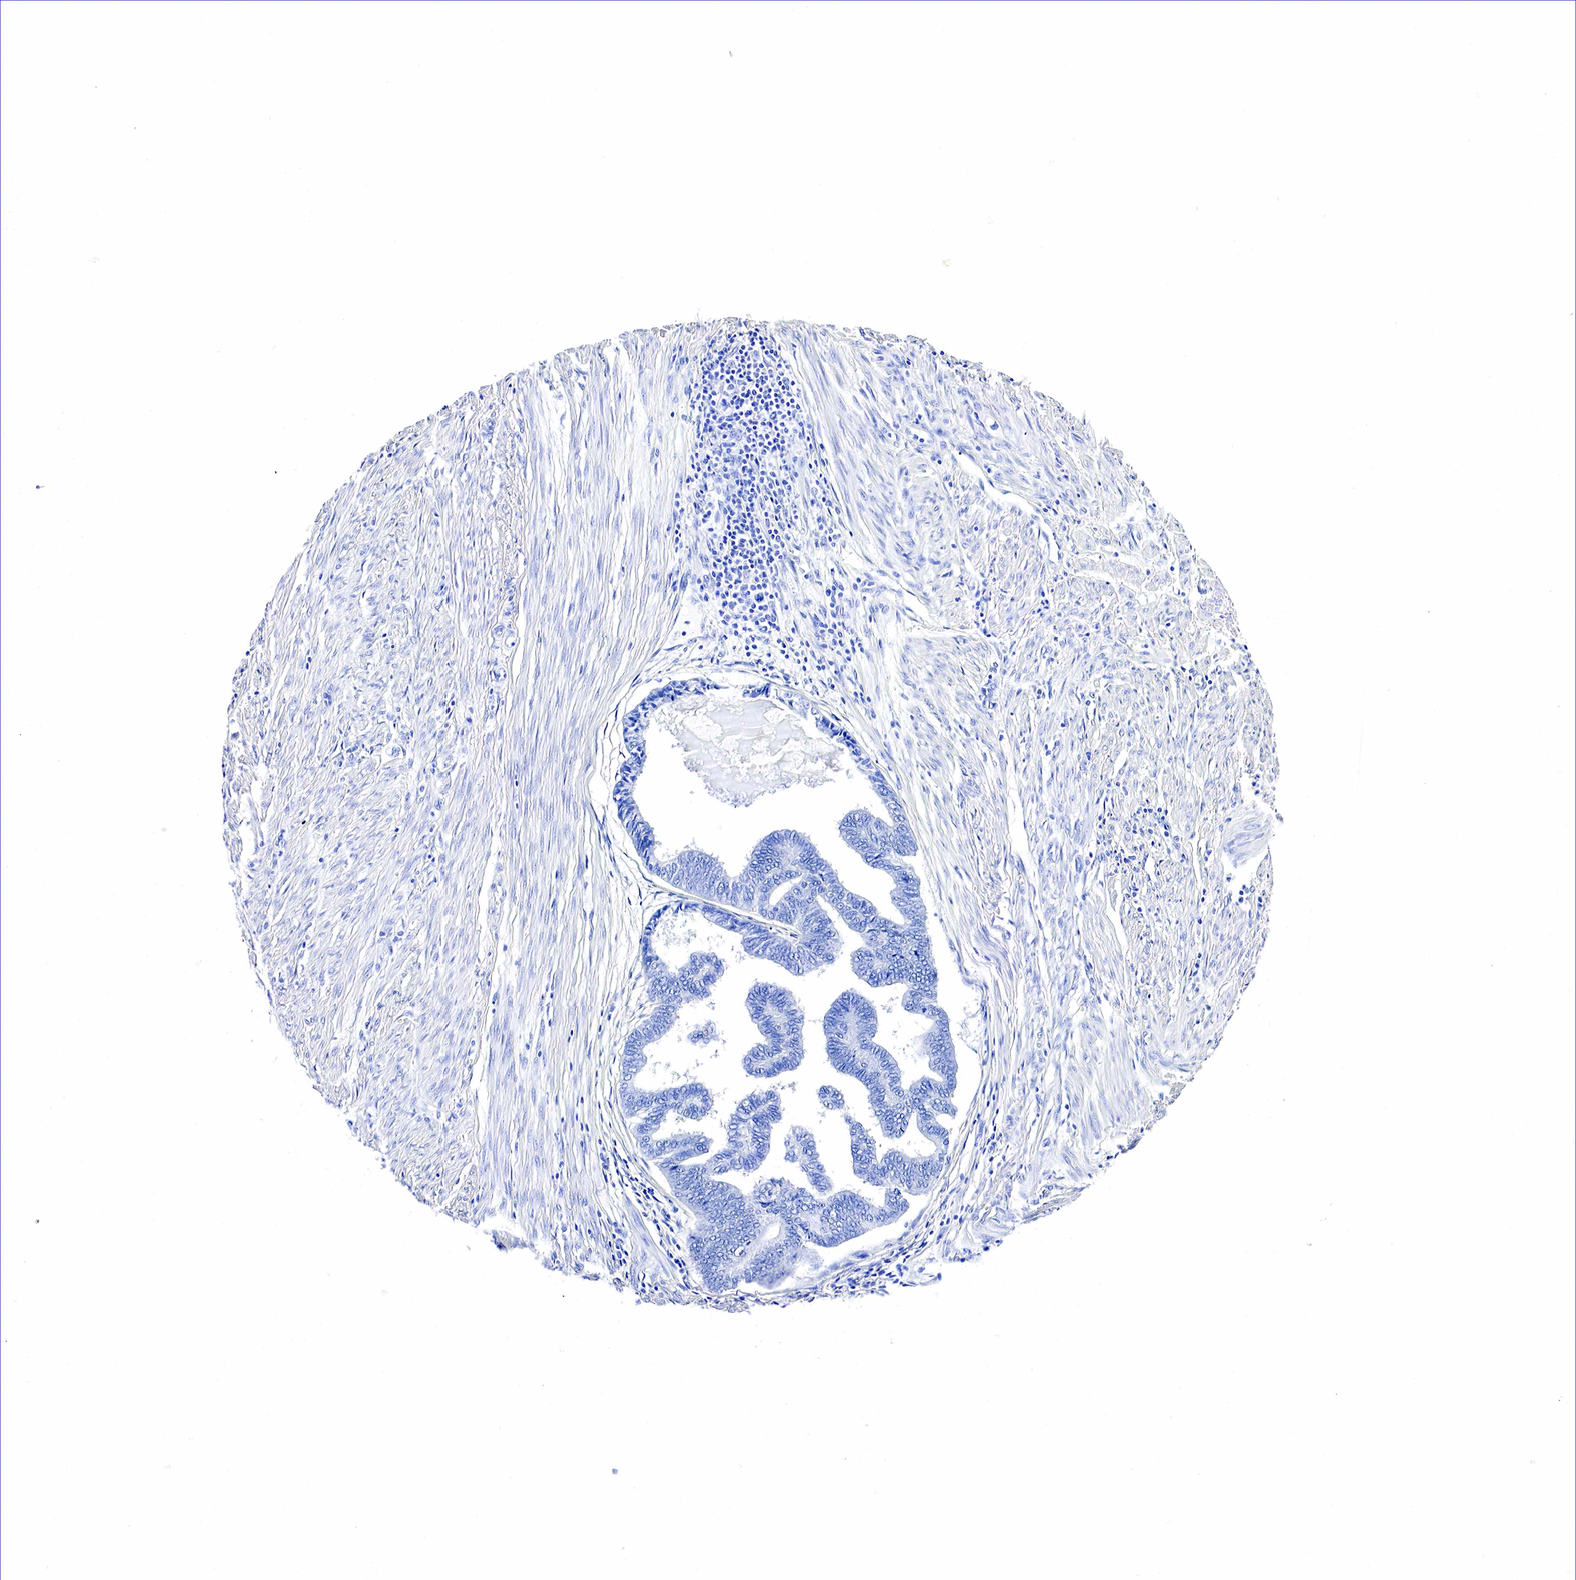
{"staining": {"intensity": "negative", "quantity": "none", "location": "none"}, "tissue": "endometrial cancer", "cell_type": "Tumor cells", "image_type": "cancer", "snomed": [{"axis": "morphology", "description": "Adenocarcinoma, NOS"}, {"axis": "topography", "description": "Endometrium"}], "caption": "Immunohistochemistry of endometrial cancer (adenocarcinoma) reveals no positivity in tumor cells.", "gene": "ACP3", "patient": {"sex": "female", "age": 75}}